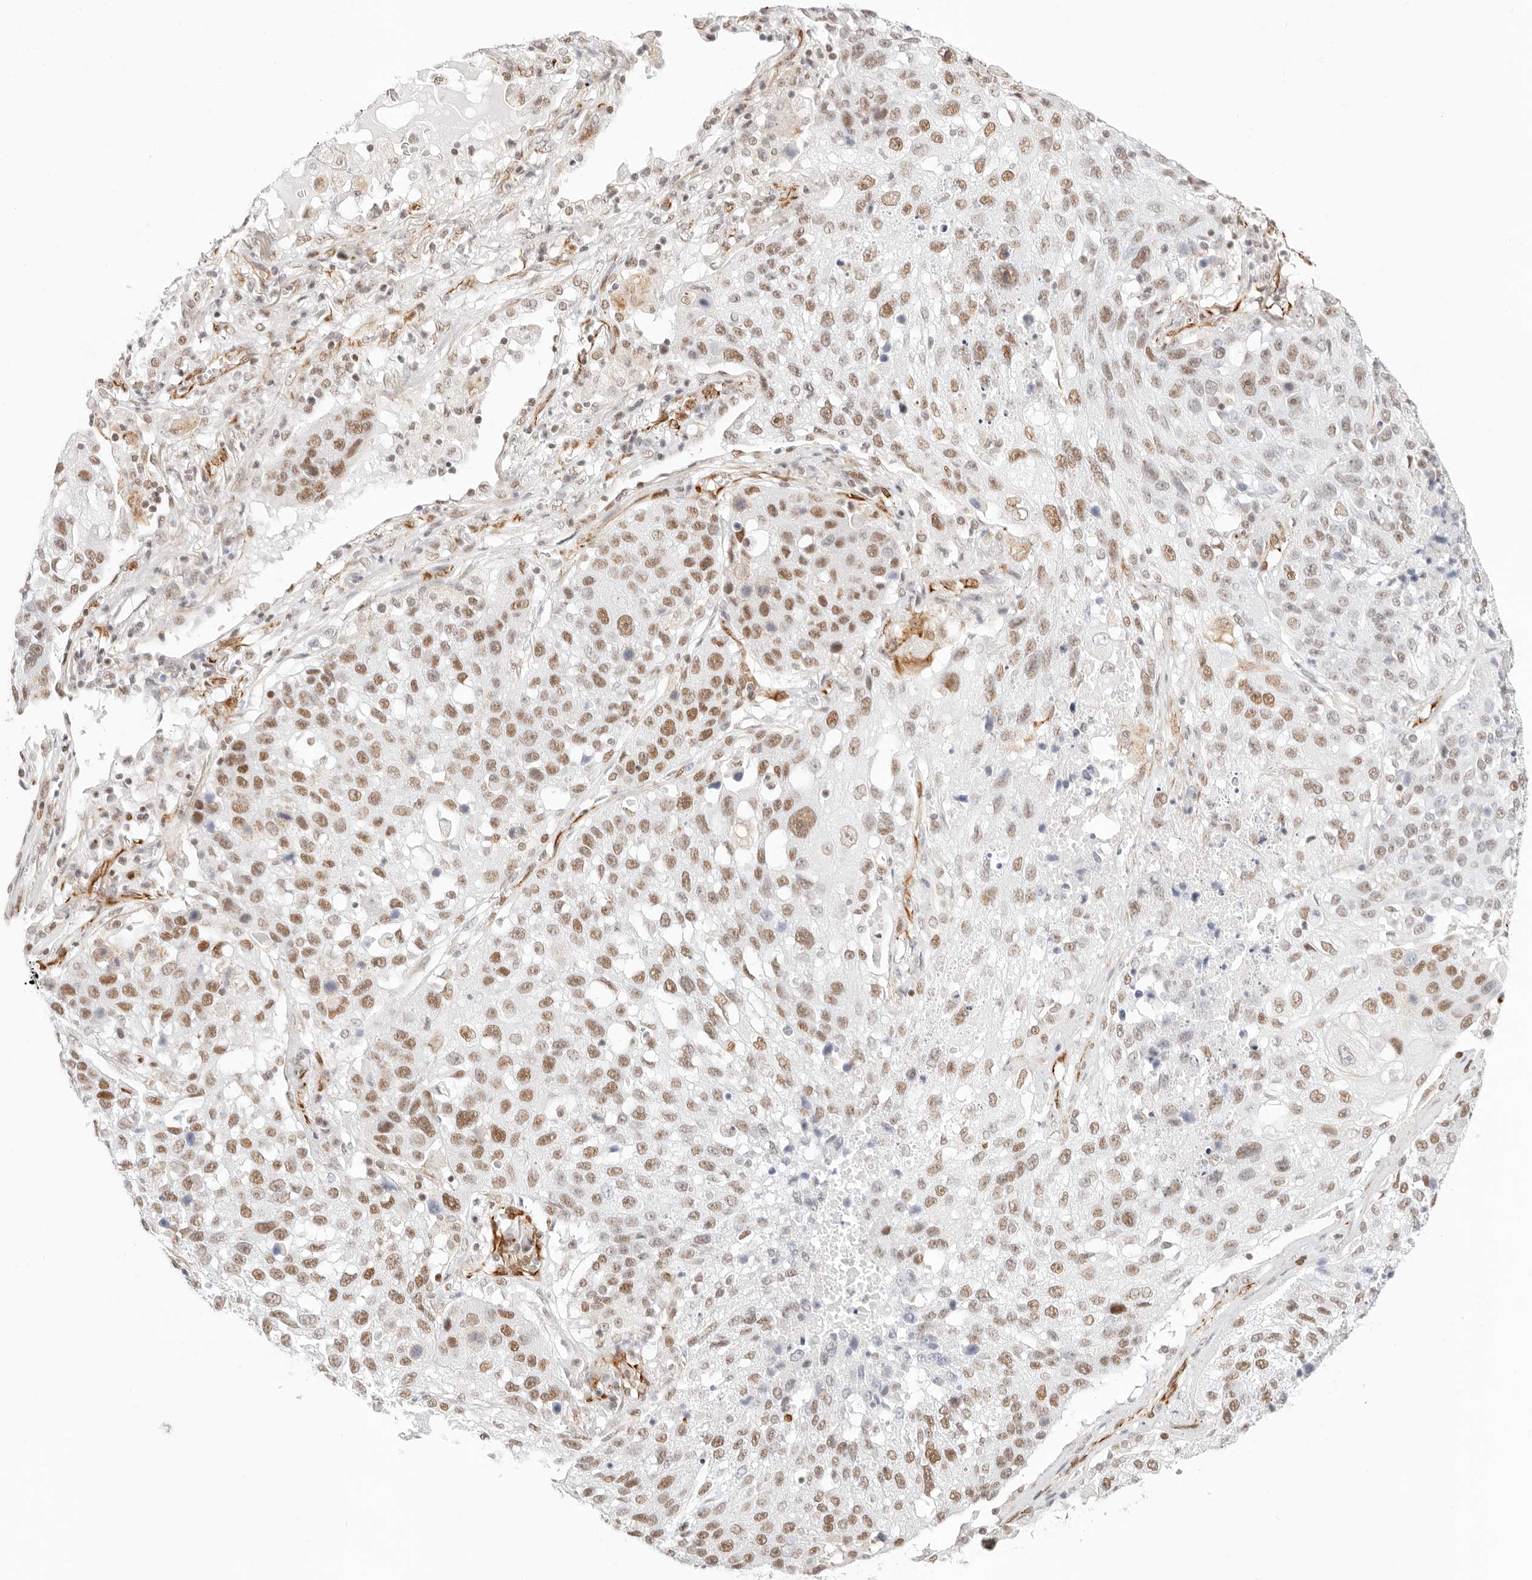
{"staining": {"intensity": "moderate", "quantity": ">75%", "location": "nuclear"}, "tissue": "lung cancer", "cell_type": "Tumor cells", "image_type": "cancer", "snomed": [{"axis": "morphology", "description": "Squamous cell carcinoma, NOS"}, {"axis": "topography", "description": "Lung"}], "caption": "Protein analysis of squamous cell carcinoma (lung) tissue exhibits moderate nuclear positivity in approximately >75% of tumor cells. (DAB (3,3'-diaminobenzidine) IHC, brown staining for protein, blue staining for nuclei).", "gene": "ZC3H11A", "patient": {"sex": "male", "age": 61}}